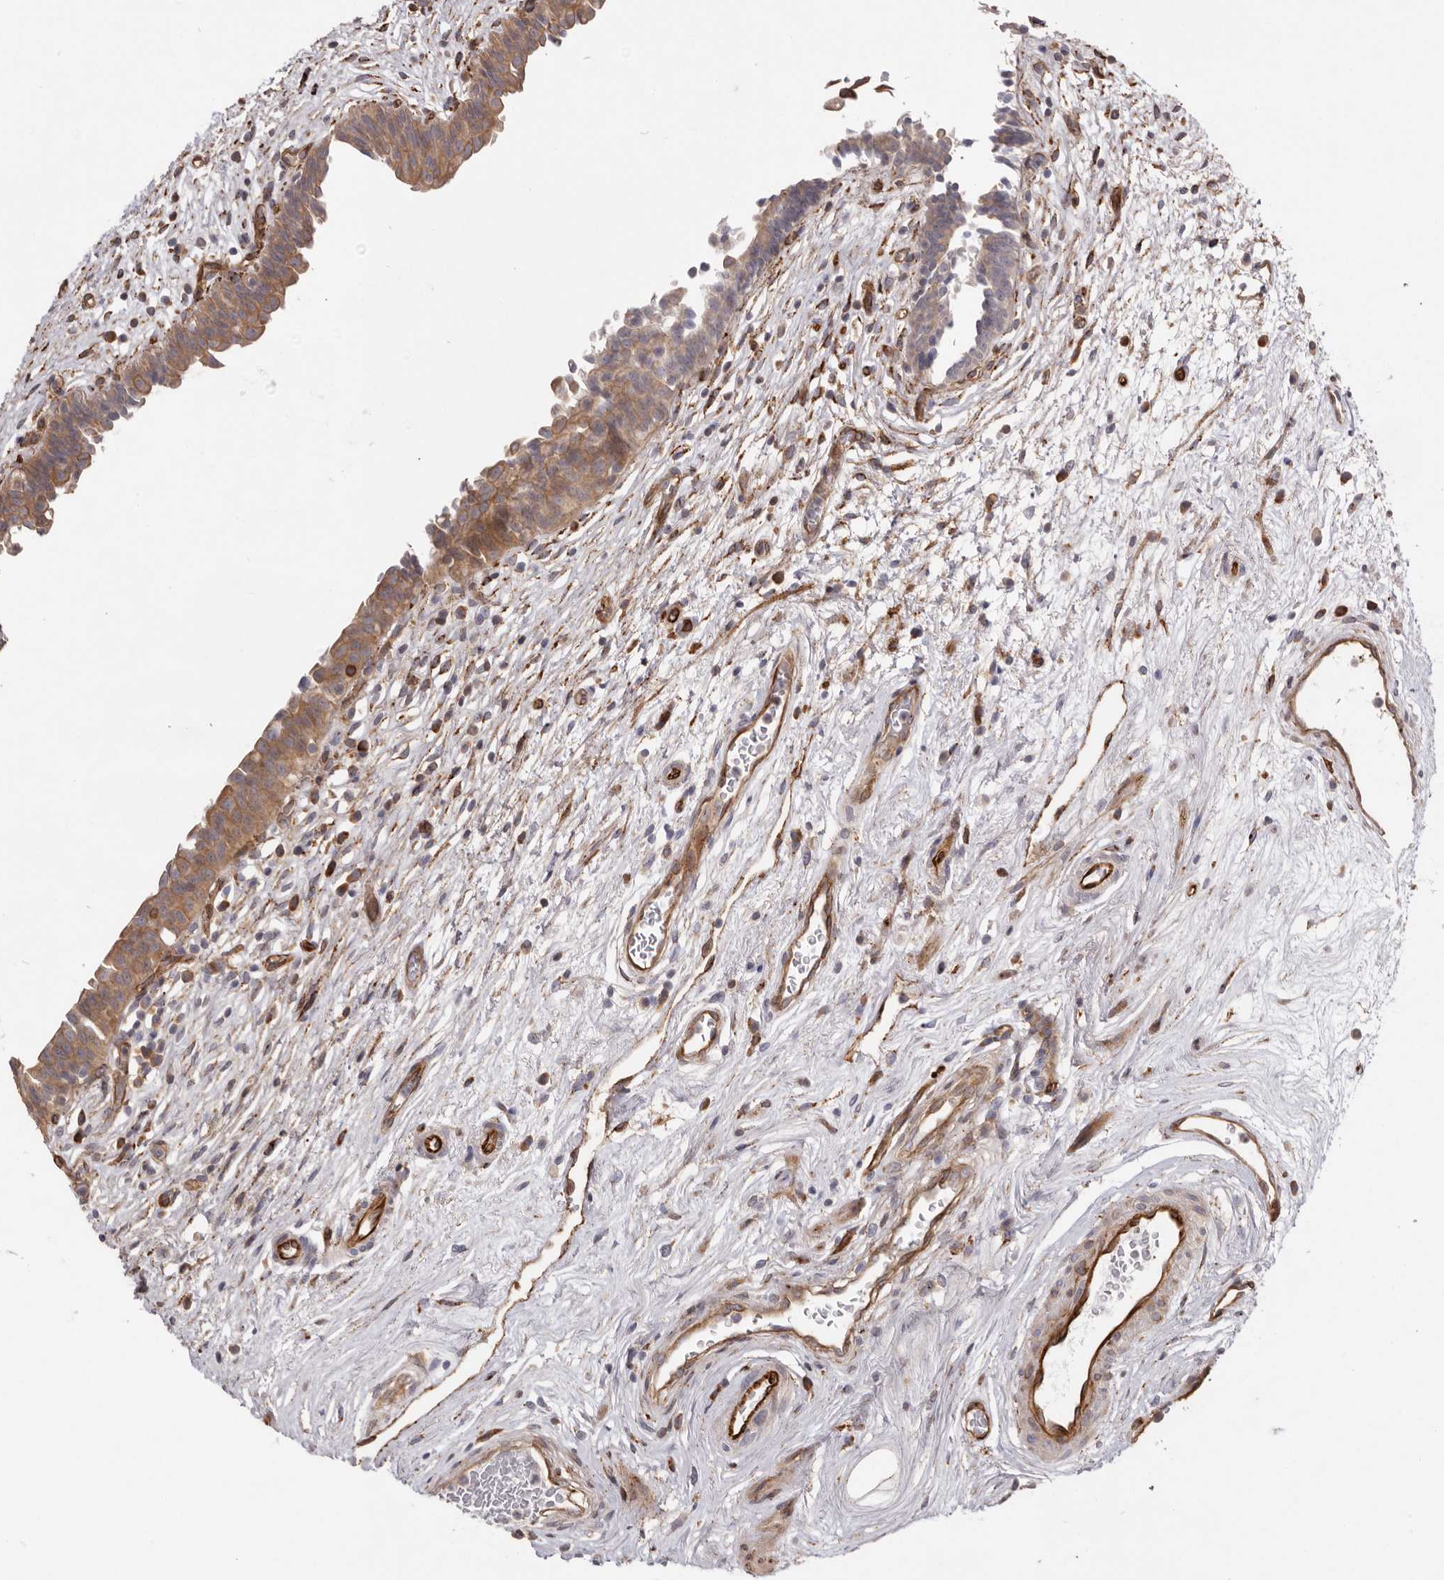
{"staining": {"intensity": "moderate", "quantity": ">75%", "location": "cytoplasmic/membranous"}, "tissue": "urinary bladder", "cell_type": "Urothelial cells", "image_type": "normal", "snomed": [{"axis": "morphology", "description": "Normal tissue, NOS"}, {"axis": "topography", "description": "Urinary bladder"}], "caption": "This histopathology image shows immunohistochemistry (IHC) staining of normal urinary bladder, with medium moderate cytoplasmic/membranous positivity in about >75% of urothelial cells.", "gene": "WDTC1", "patient": {"sex": "male", "age": 83}}